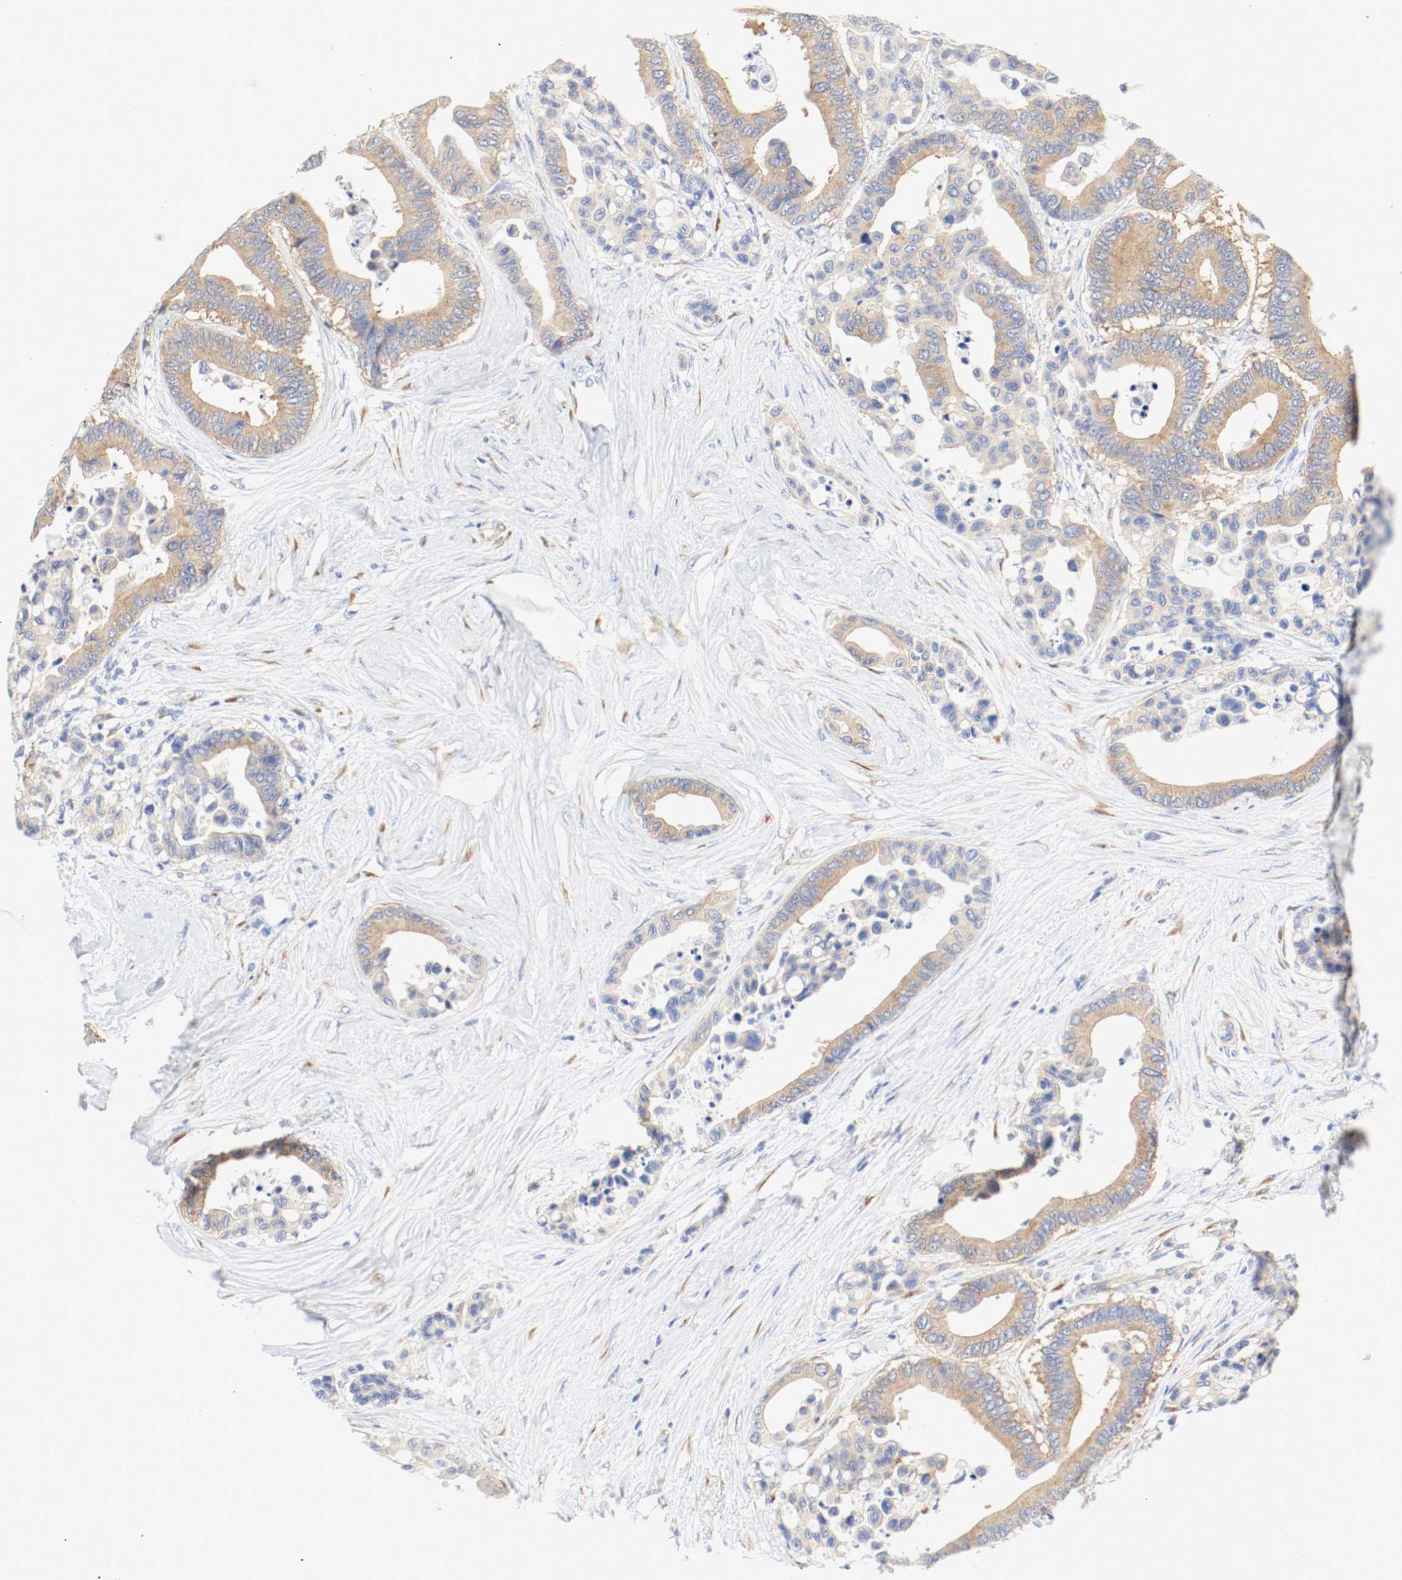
{"staining": {"intensity": "moderate", "quantity": ">75%", "location": "cytoplasmic/membranous"}, "tissue": "colorectal cancer", "cell_type": "Tumor cells", "image_type": "cancer", "snomed": [{"axis": "morphology", "description": "Adenocarcinoma, NOS"}, {"axis": "topography", "description": "Colon"}], "caption": "Brown immunohistochemical staining in colorectal cancer (adenocarcinoma) exhibits moderate cytoplasmic/membranous staining in approximately >75% of tumor cells.", "gene": "GIT1", "patient": {"sex": "male", "age": 82}}